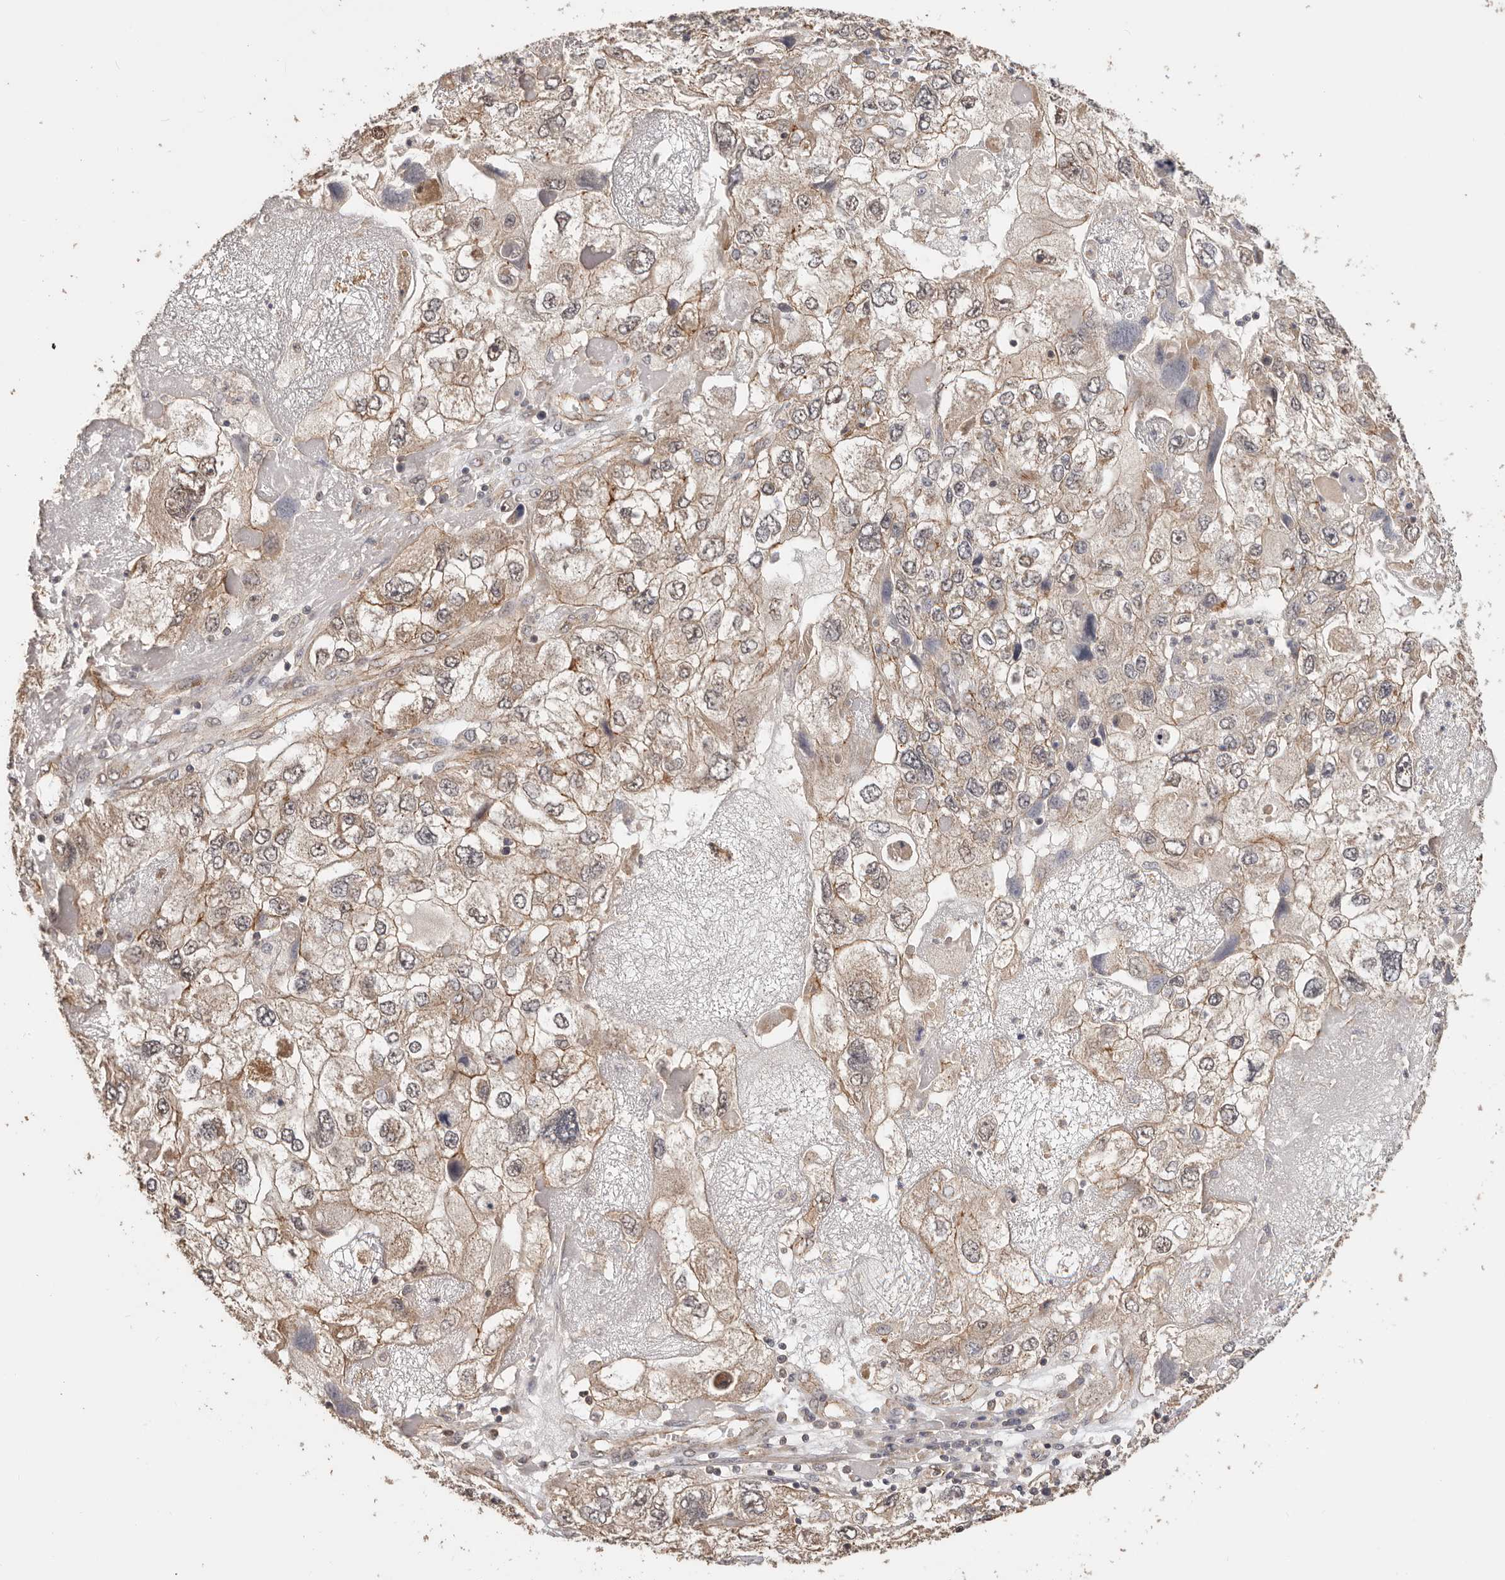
{"staining": {"intensity": "weak", "quantity": ">75%", "location": "cytoplasmic/membranous"}, "tissue": "endometrial cancer", "cell_type": "Tumor cells", "image_type": "cancer", "snomed": [{"axis": "morphology", "description": "Adenocarcinoma, NOS"}, {"axis": "topography", "description": "Endometrium"}], "caption": "Human endometrial cancer (adenocarcinoma) stained with a brown dye reveals weak cytoplasmic/membranous positive positivity in about >75% of tumor cells.", "gene": "AFDN", "patient": {"sex": "female", "age": 49}}